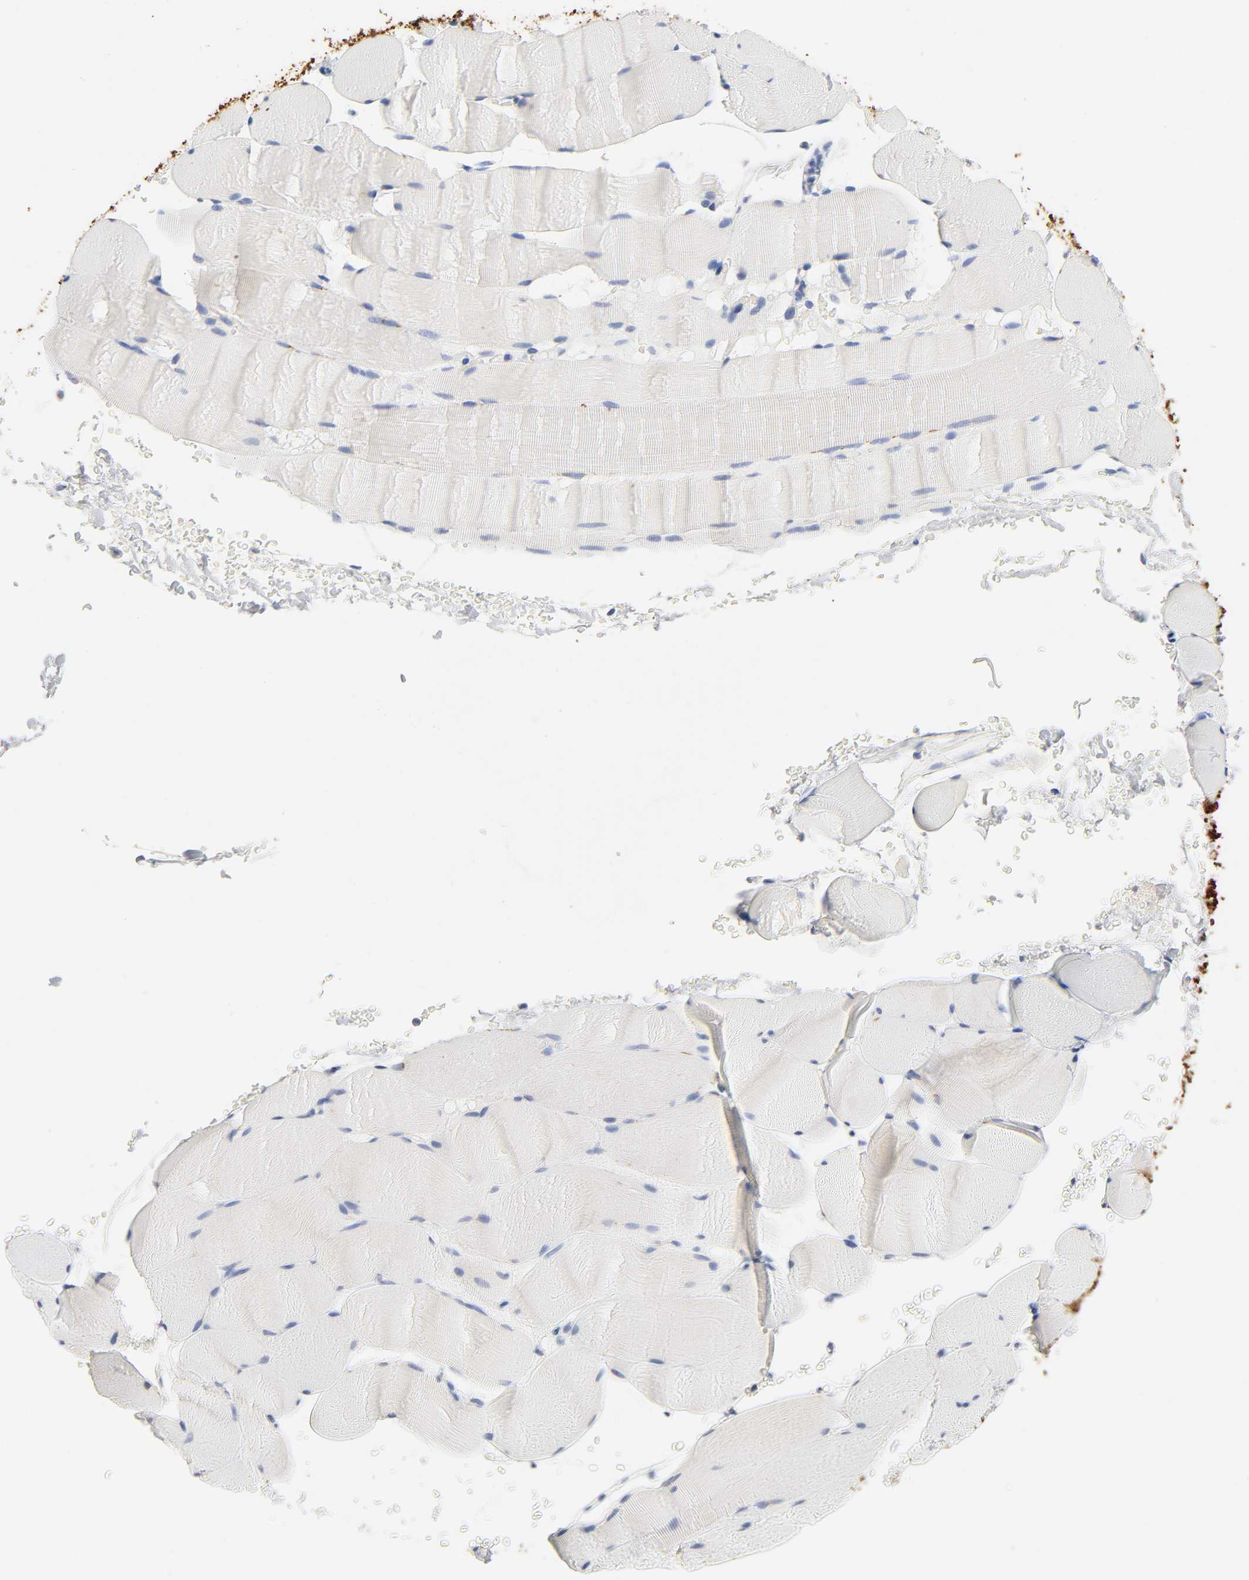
{"staining": {"intensity": "negative", "quantity": "none", "location": "none"}, "tissue": "skeletal muscle", "cell_type": "Myocytes", "image_type": "normal", "snomed": [{"axis": "morphology", "description": "Normal tissue, NOS"}, {"axis": "topography", "description": "Skeletal muscle"}], "caption": "An IHC photomicrograph of normal skeletal muscle is shown. There is no staining in myocytes of skeletal muscle.", "gene": "PLP1", "patient": {"sex": "male", "age": 62}}